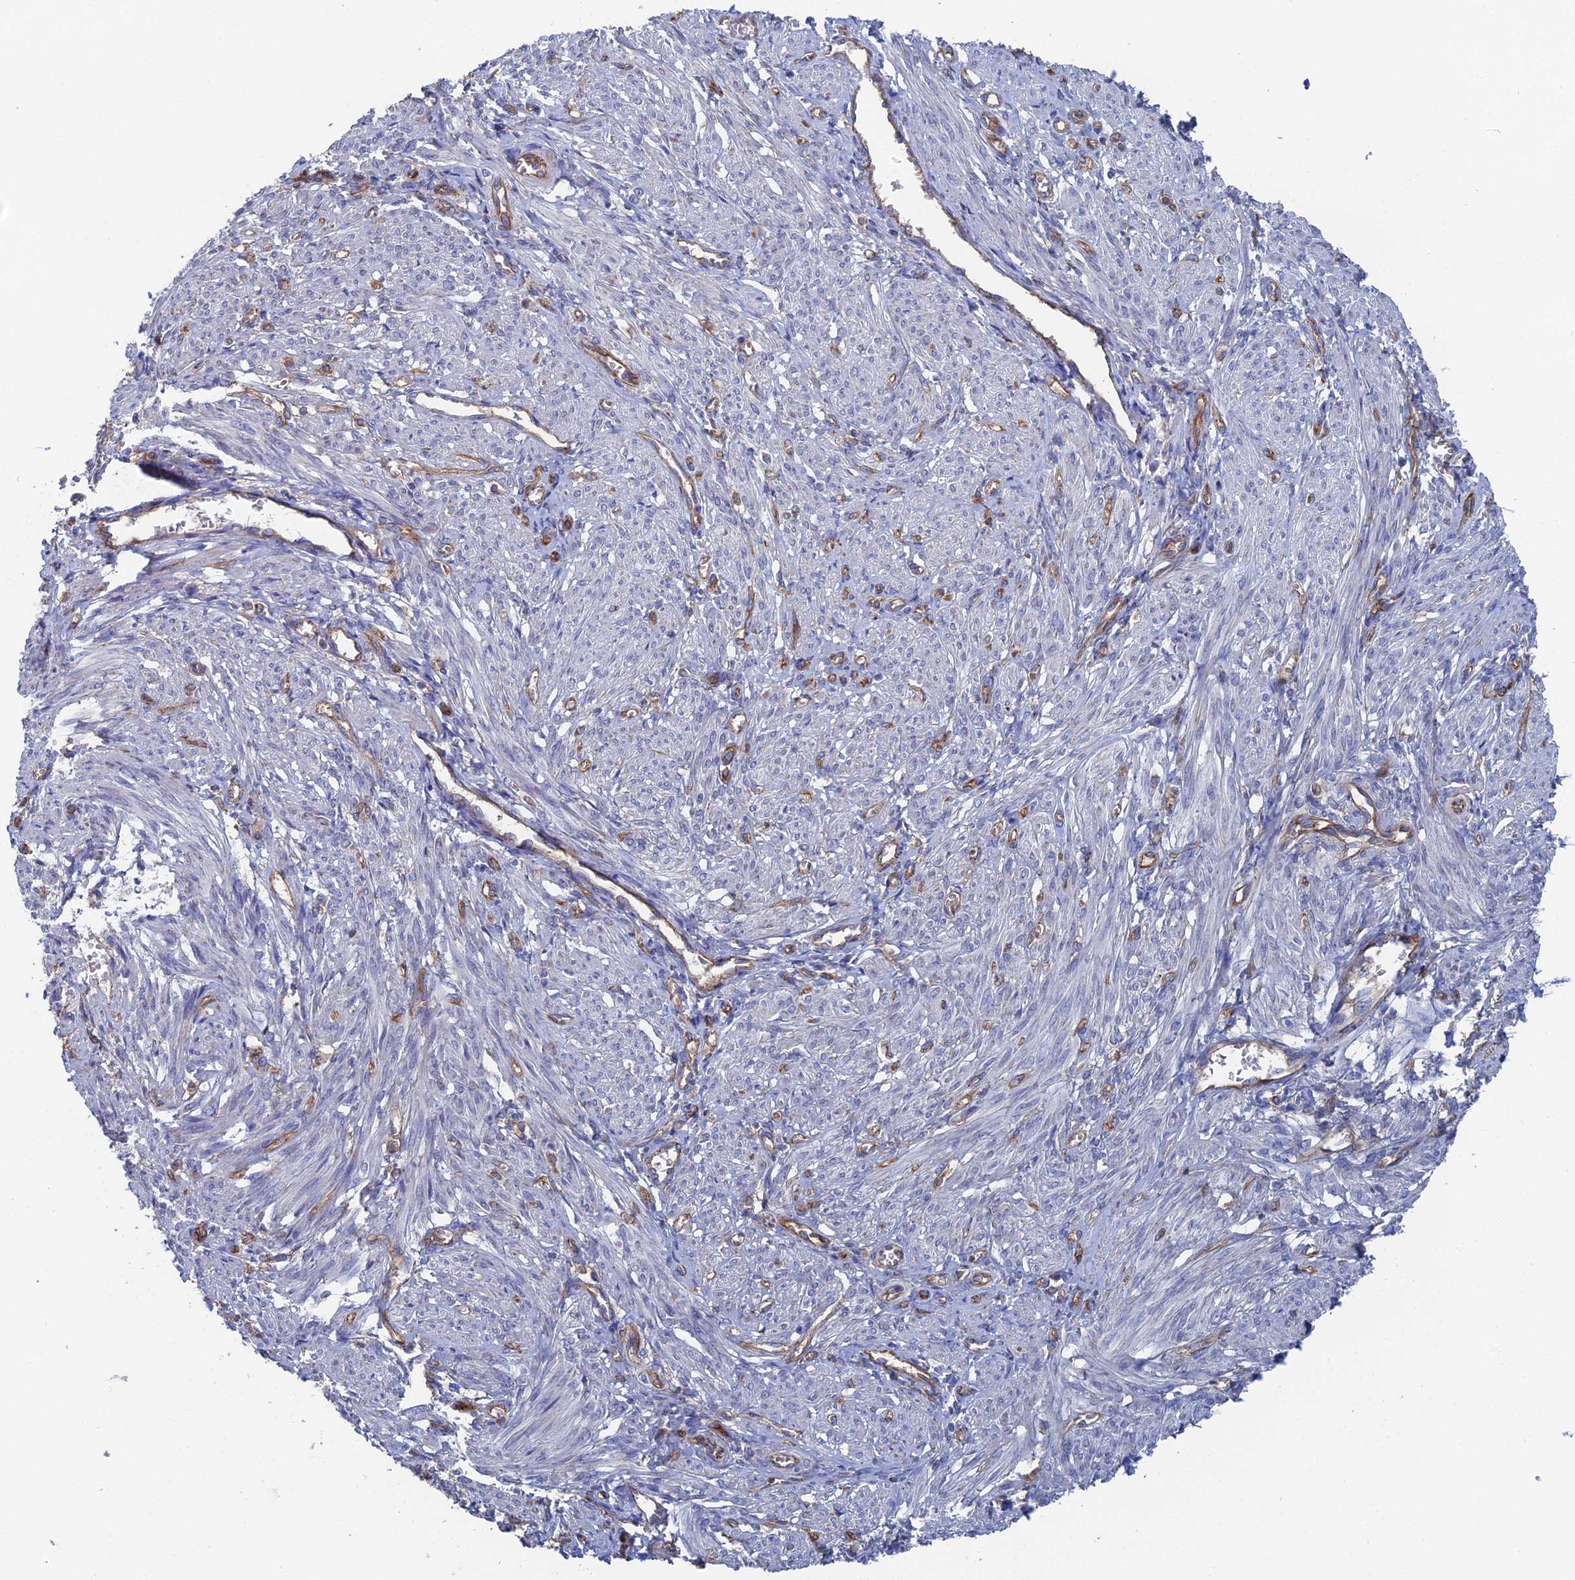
{"staining": {"intensity": "negative", "quantity": "none", "location": "none"}, "tissue": "smooth muscle", "cell_type": "Smooth muscle cells", "image_type": "normal", "snomed": [{"axis": "morphology", "description": "Normal tissue, NOS"}, {"axis": "topography", "description": "Smooth muscle"}], "caption": "Immunohistochemistry histopathology image of normal human smooth muscle stained for a protein (brown), which demonstrates no staining in smooth muscle cells. (Stains: DAB (3,3'-diaminobenzidine) immunohistochemistry (IHC) with hematoxylin counter stain, Microscopy: brightfield microscopy at high magnification).", "gene": "SNX11", "patient": {"sex": "female", "age": 39}}